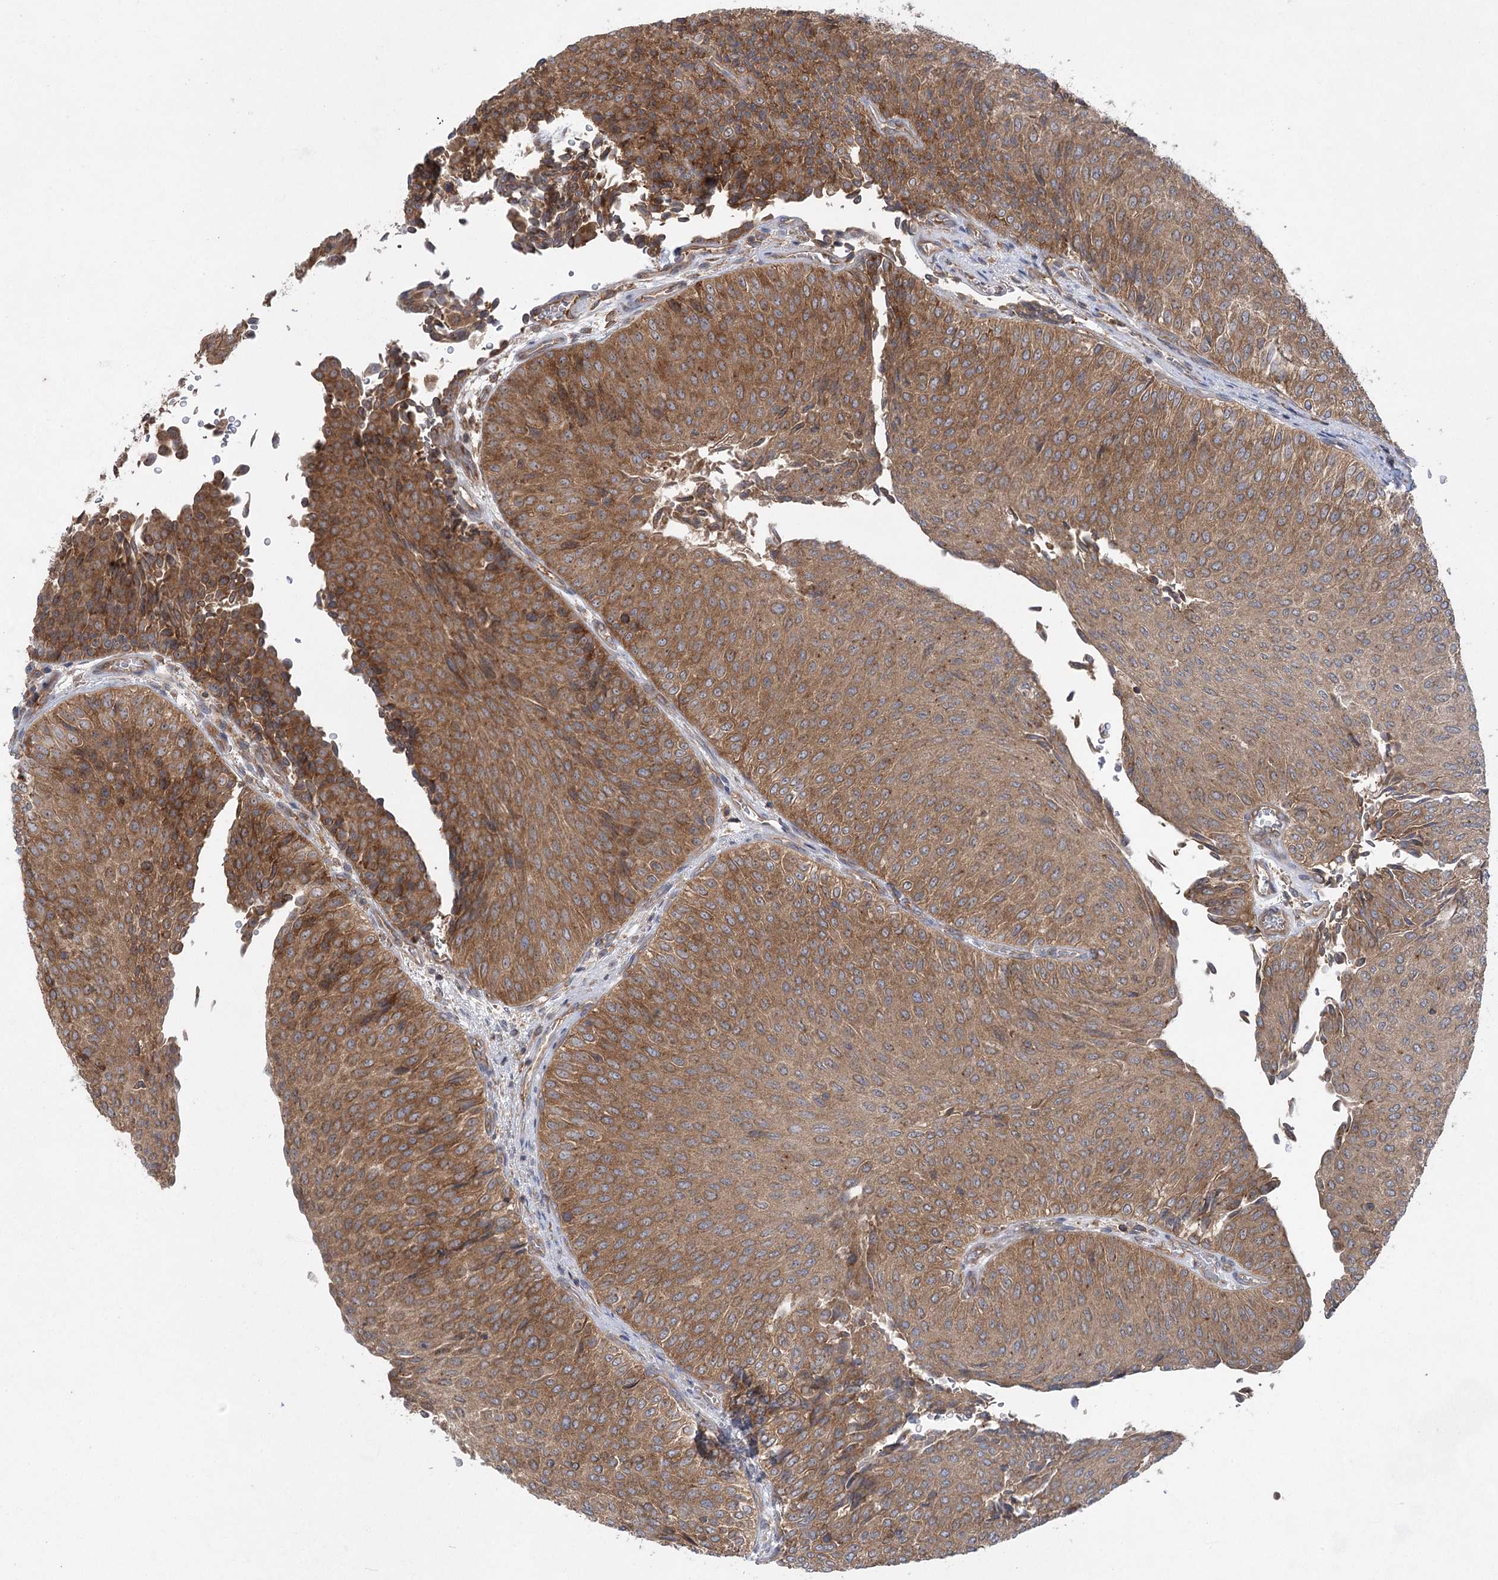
{"staining": {"intensity": "moderate", "quantity": ">75%", "location": "cytoplasmic/membranous"}, "tissue": "urothelial cancer", "cell_type": "Tumor cells", "image_type": "cancer", "snomed": [{"axis": "morphology", "description": "Urothelial carcinoma, Low grade"}, {"axis": "topography", "description": "Urinary bladder"}], "caption": "The immunohistochemical stain labels moderate cytoplasmic/membranous positivity in tumor cells of urothelial carcinoma (low-grade) tissue.", "gene": "EIF3A", "patient": {"sex": "male", "age": 78}}